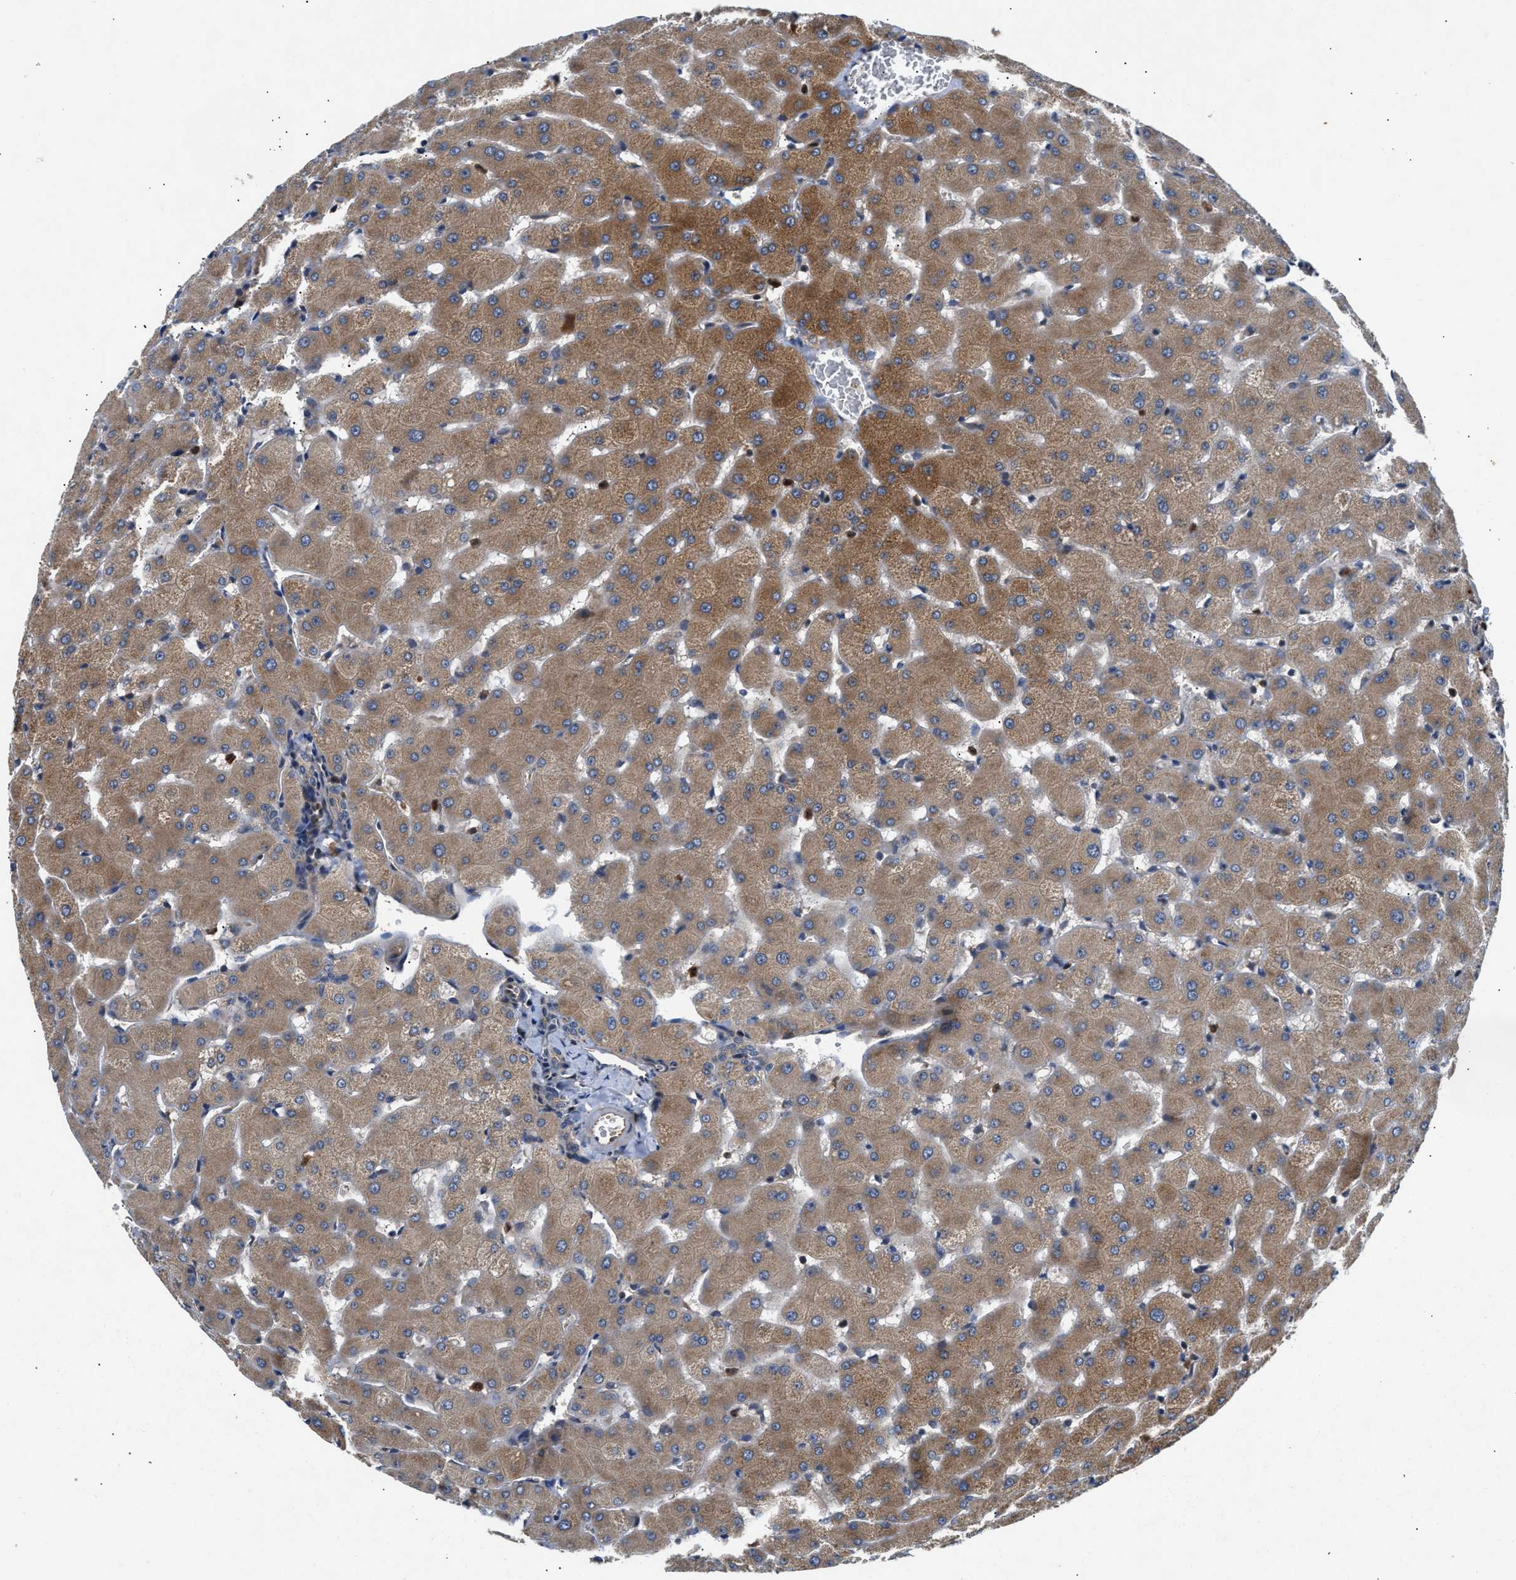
{"staining": {"intensity": "weak", "quantity": "25%-75%", "location": "cytoplasmic/membranous"}, "tissue": "liver", "cell_type": "Cholangiocytes", "image_type": "normal", "snomed": [{"axis": "morphology", "description": "Normal tissue, NOS"}, {"axis": "topography", "description": "Liver"}], "caption": "An immunohistochemistry (IHC) micrograph of benign tissue is shown. Protein staining in brown highlights weak cytoplasmic/membranous positivity in liver within cholangiocytes. (DAB = brown stain, brightfield microscopy at high magnification).", "gene": "CHUK", "patient": {"sex": "female", "age": 63}}